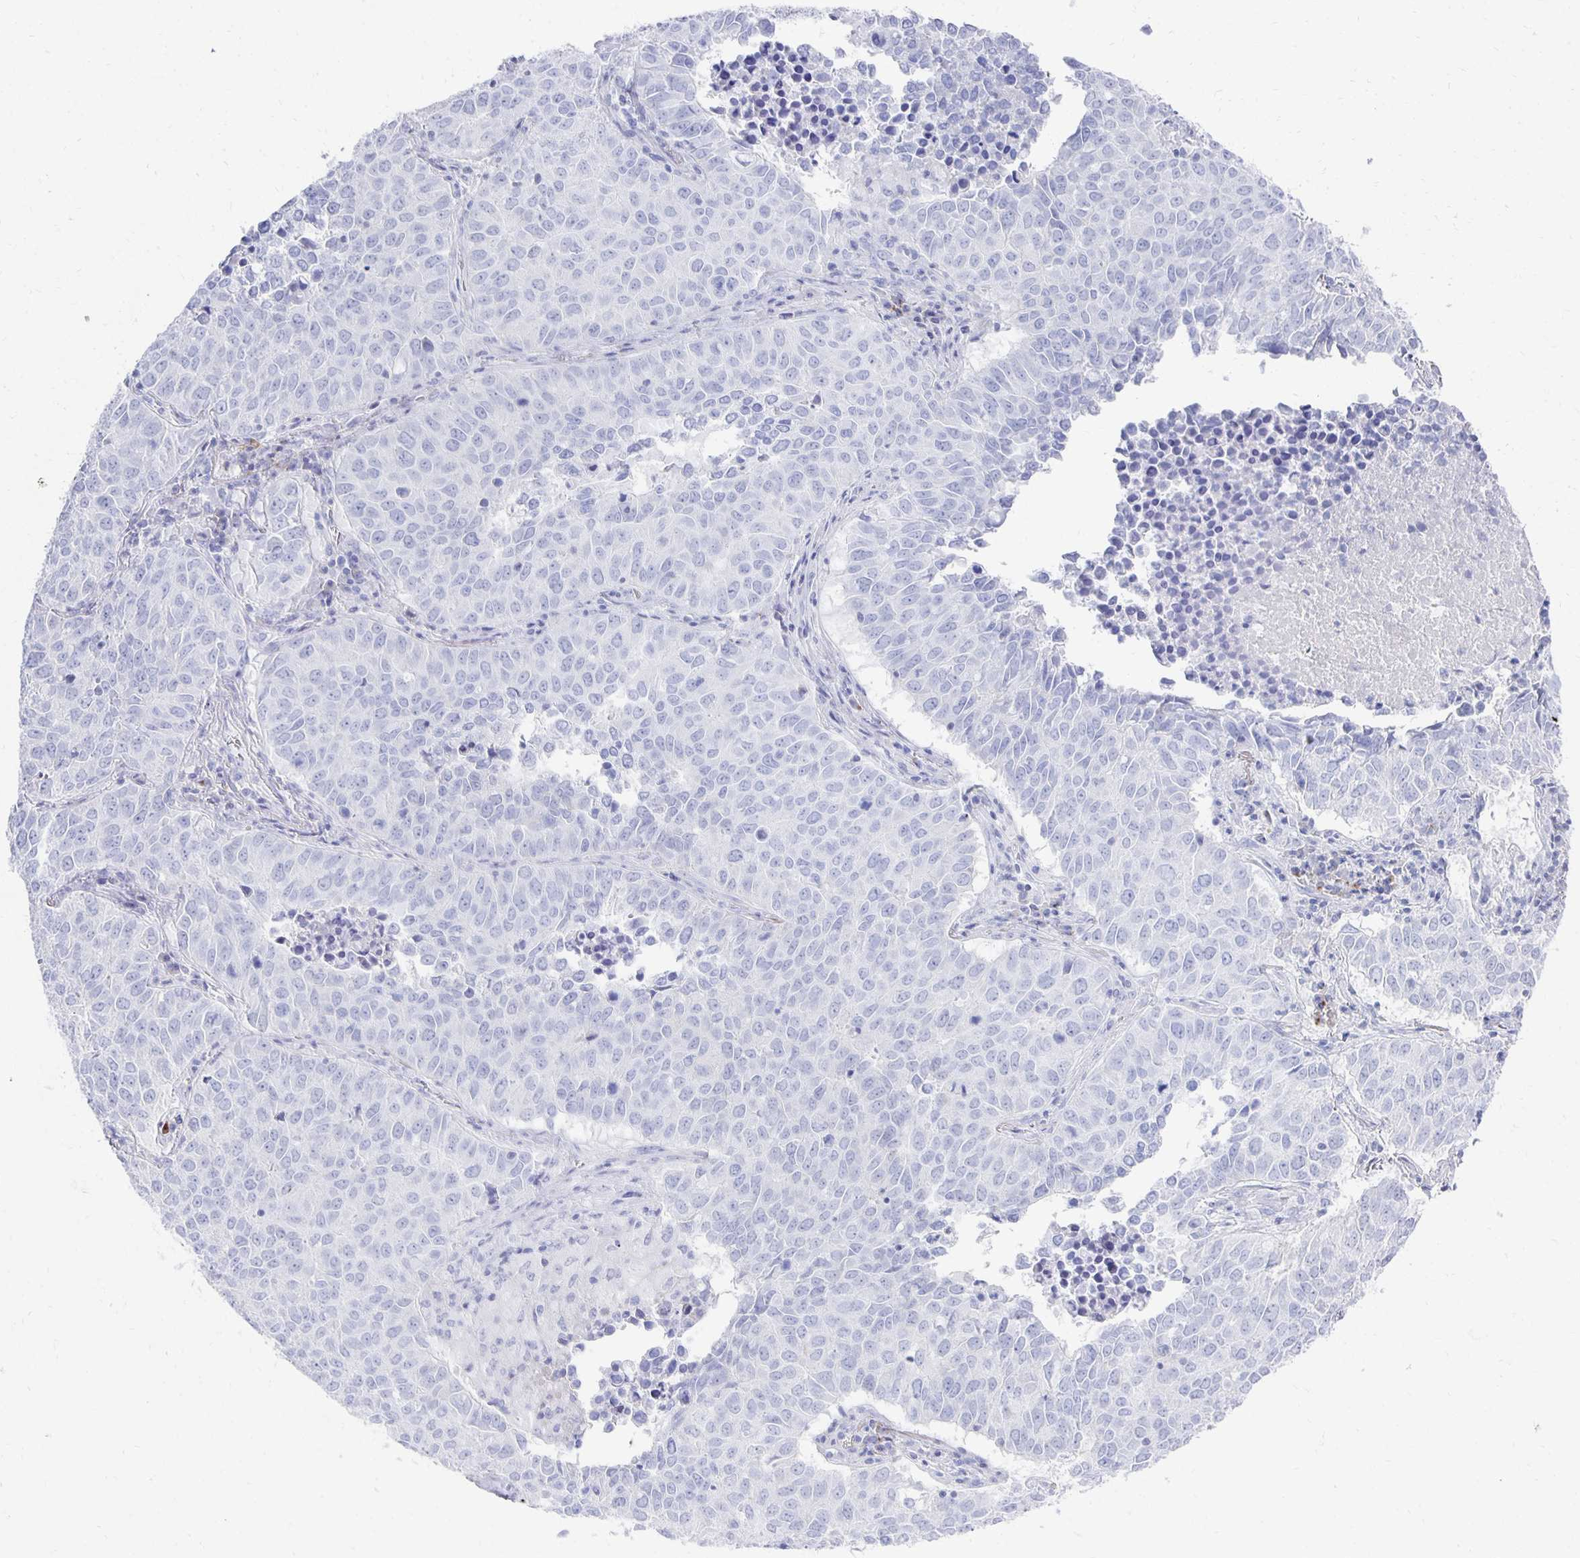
{"staining": {"intensity": "negative", "quantity": "none", "location": "none"}, "tissue": "lung cancer", "cell_type": "Tumor cells", "image_type": "cancer", "snomed": [{"axis": "morphology", "description": "Adenocarcinoma, NOS"}, {"axis": "topography", "description": "Lung"}], "caption": "DAB (3,3'-diaminobenzidine) immunohistochemical staining of human lung cancer demonstrates no significant staining in tumor cells. (Stains: DAB IHC with hematoxylin counter stain, Microscopy: brightfield microscopy at high magnification).", "gene": "PRDM7", "patient": {"sex": "female", "age": 50}}